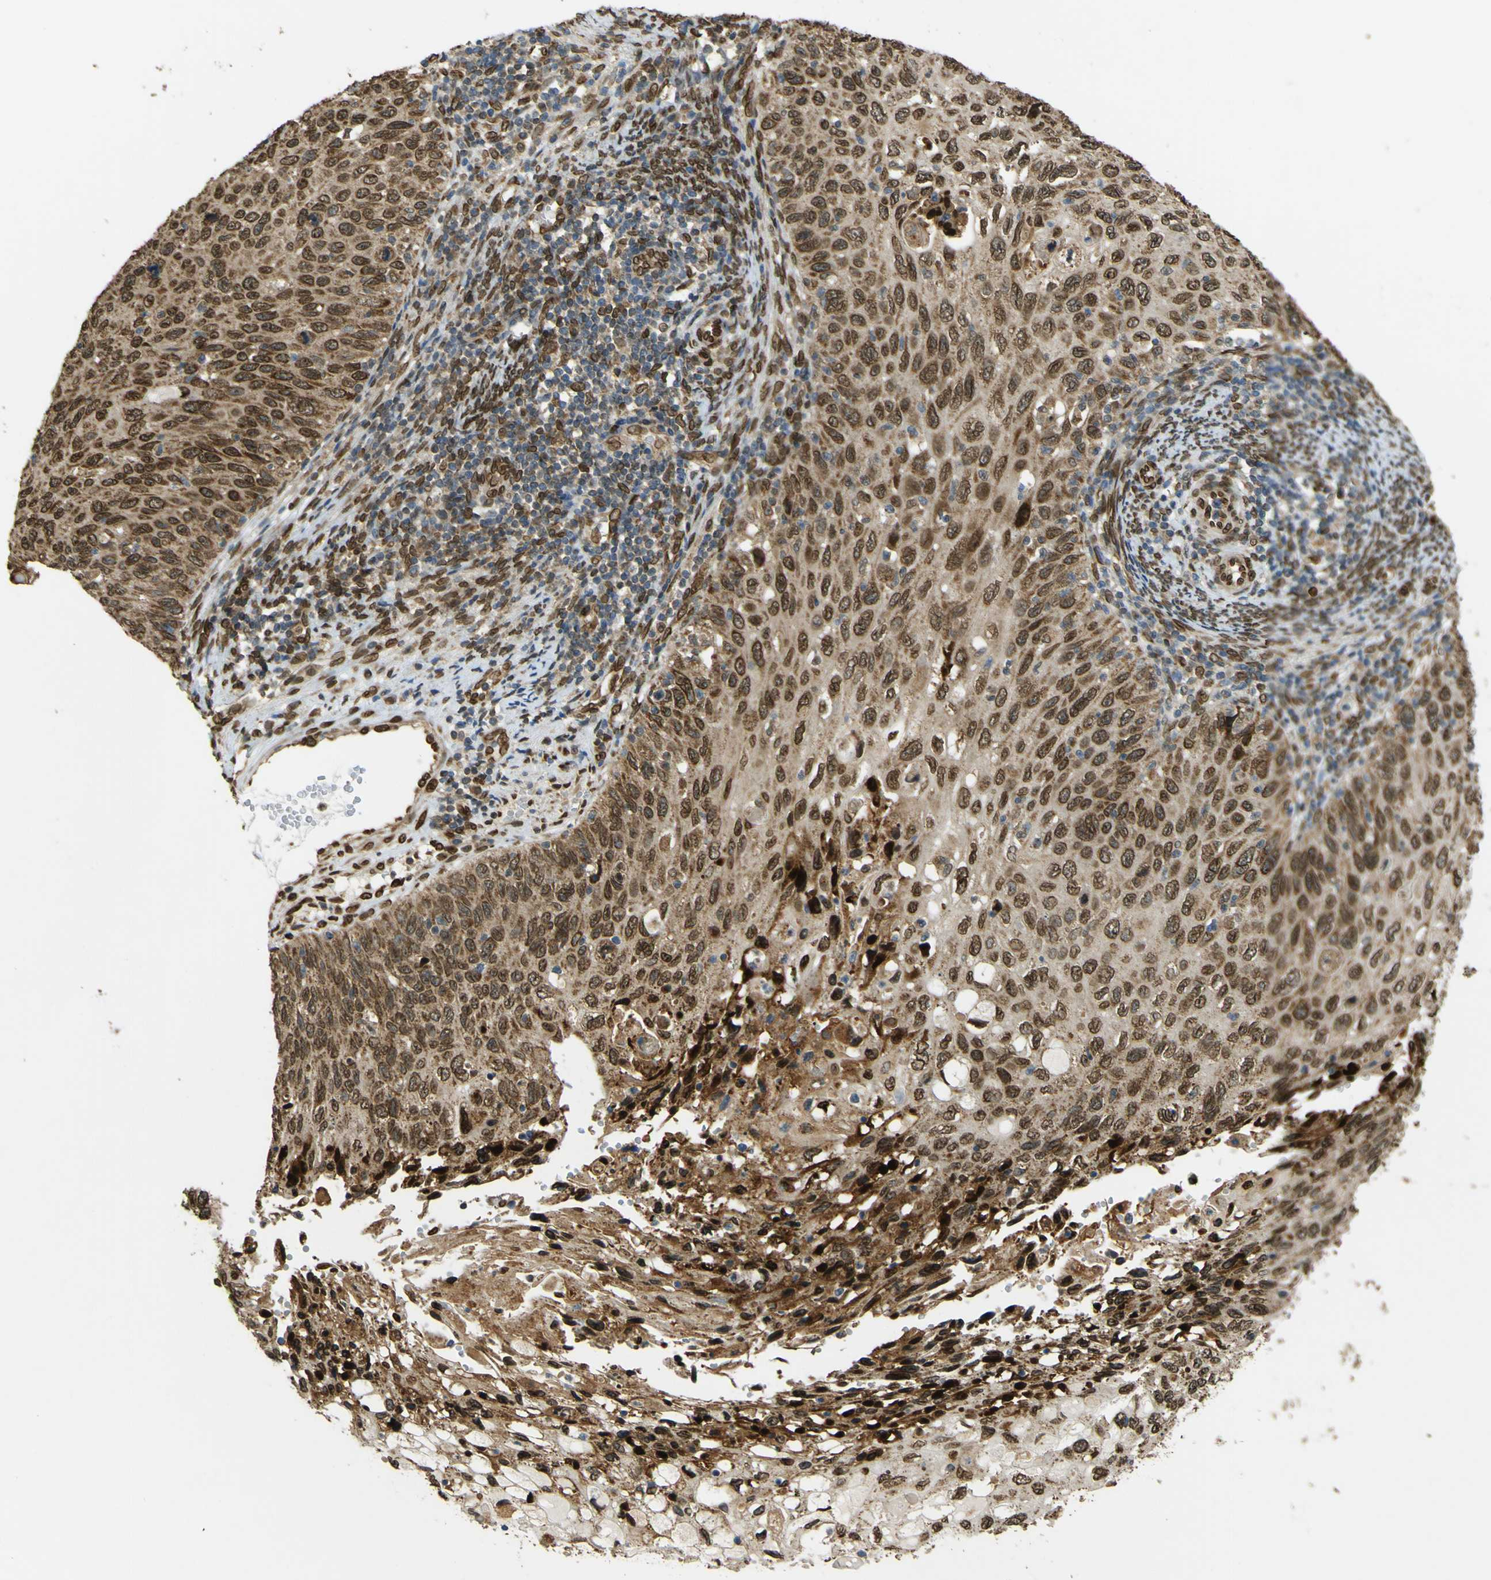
{"staining": {"intensity": "moderate", "quantity": ">75%", "location": "cytoplasmic/membranous,nuclear"}, "tissue": "cervical cancer", "cell_type": "Tumor cells", "image_type": "cancer", "snomed": [{"axis": "morphology", "description": "Squamous cell carcinoma, NOS"}, {"axis": "topography", "description": "Cervix"}], "caption": "Squamous cell carcinoma (cervical) tissue displays moderate cytoplasmic/membranous and nuclear positivity in about >75% of tumor cells, visualized by immunohistochemistry.", "gene": "GALNT1", "patient": {"sex": "female", "age": 70}}